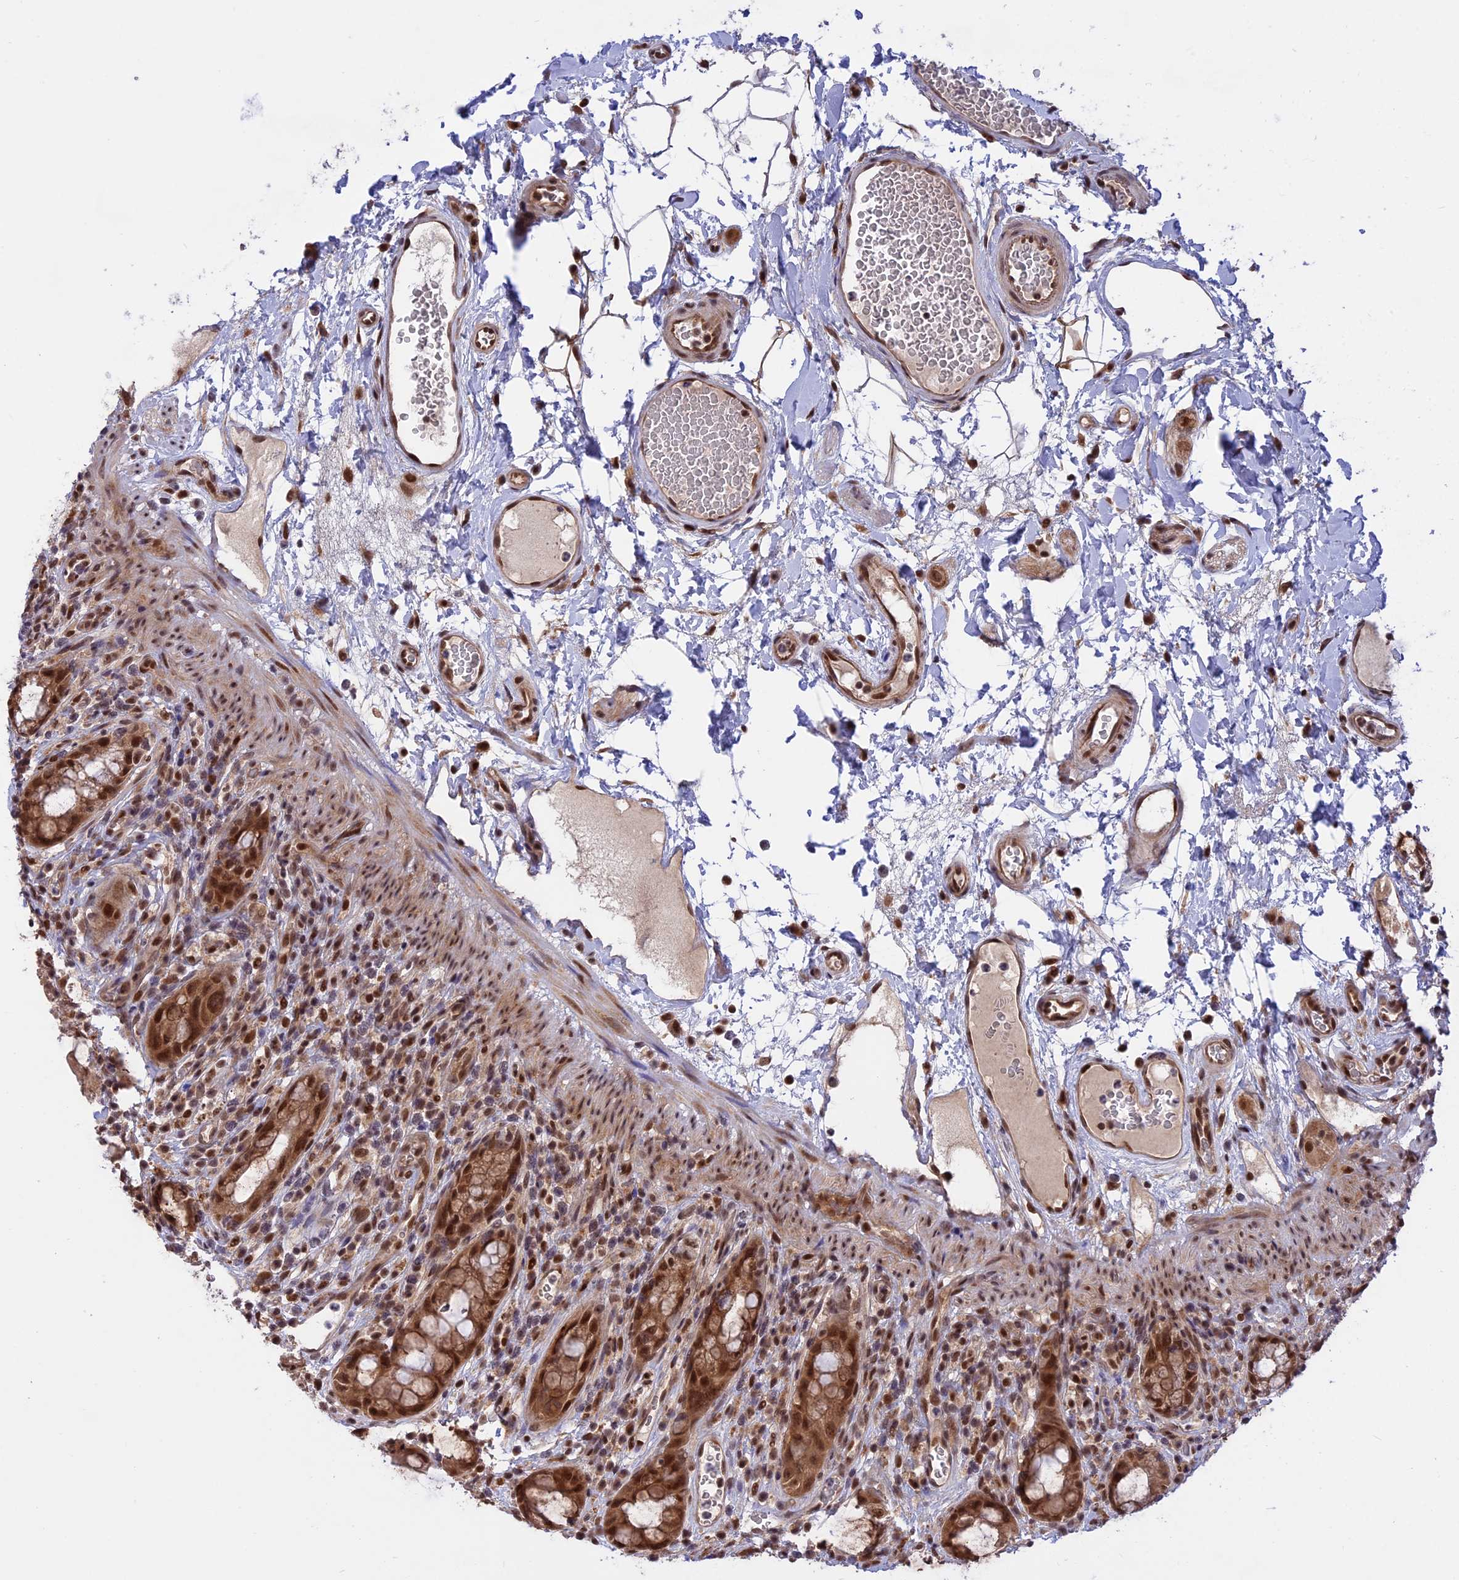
{"staining": {"intensity": "strong", "quantity": ">75%", "location": "cytoplasmic/membranous,nuclear"}, "tissue": "rectum", "cell_type": "Glandular cells", "image_type": "normal", "snomed": [{"axis": "morphology", "description": "Normal tissue, NOS"}, {"axis": "topography", "description": "Rectum"}], "caption": "This micrograph displays benign rectum stained with immunohistochemistry (IHC) to label a protein in brown. The cytoplasmic/membranous,nuclear of glandular cells show strong positivity for the protein. Nuclei are counter-stained blue.", "gene": "POLR2C", "patient": {"sex": "female", "age": 57}}